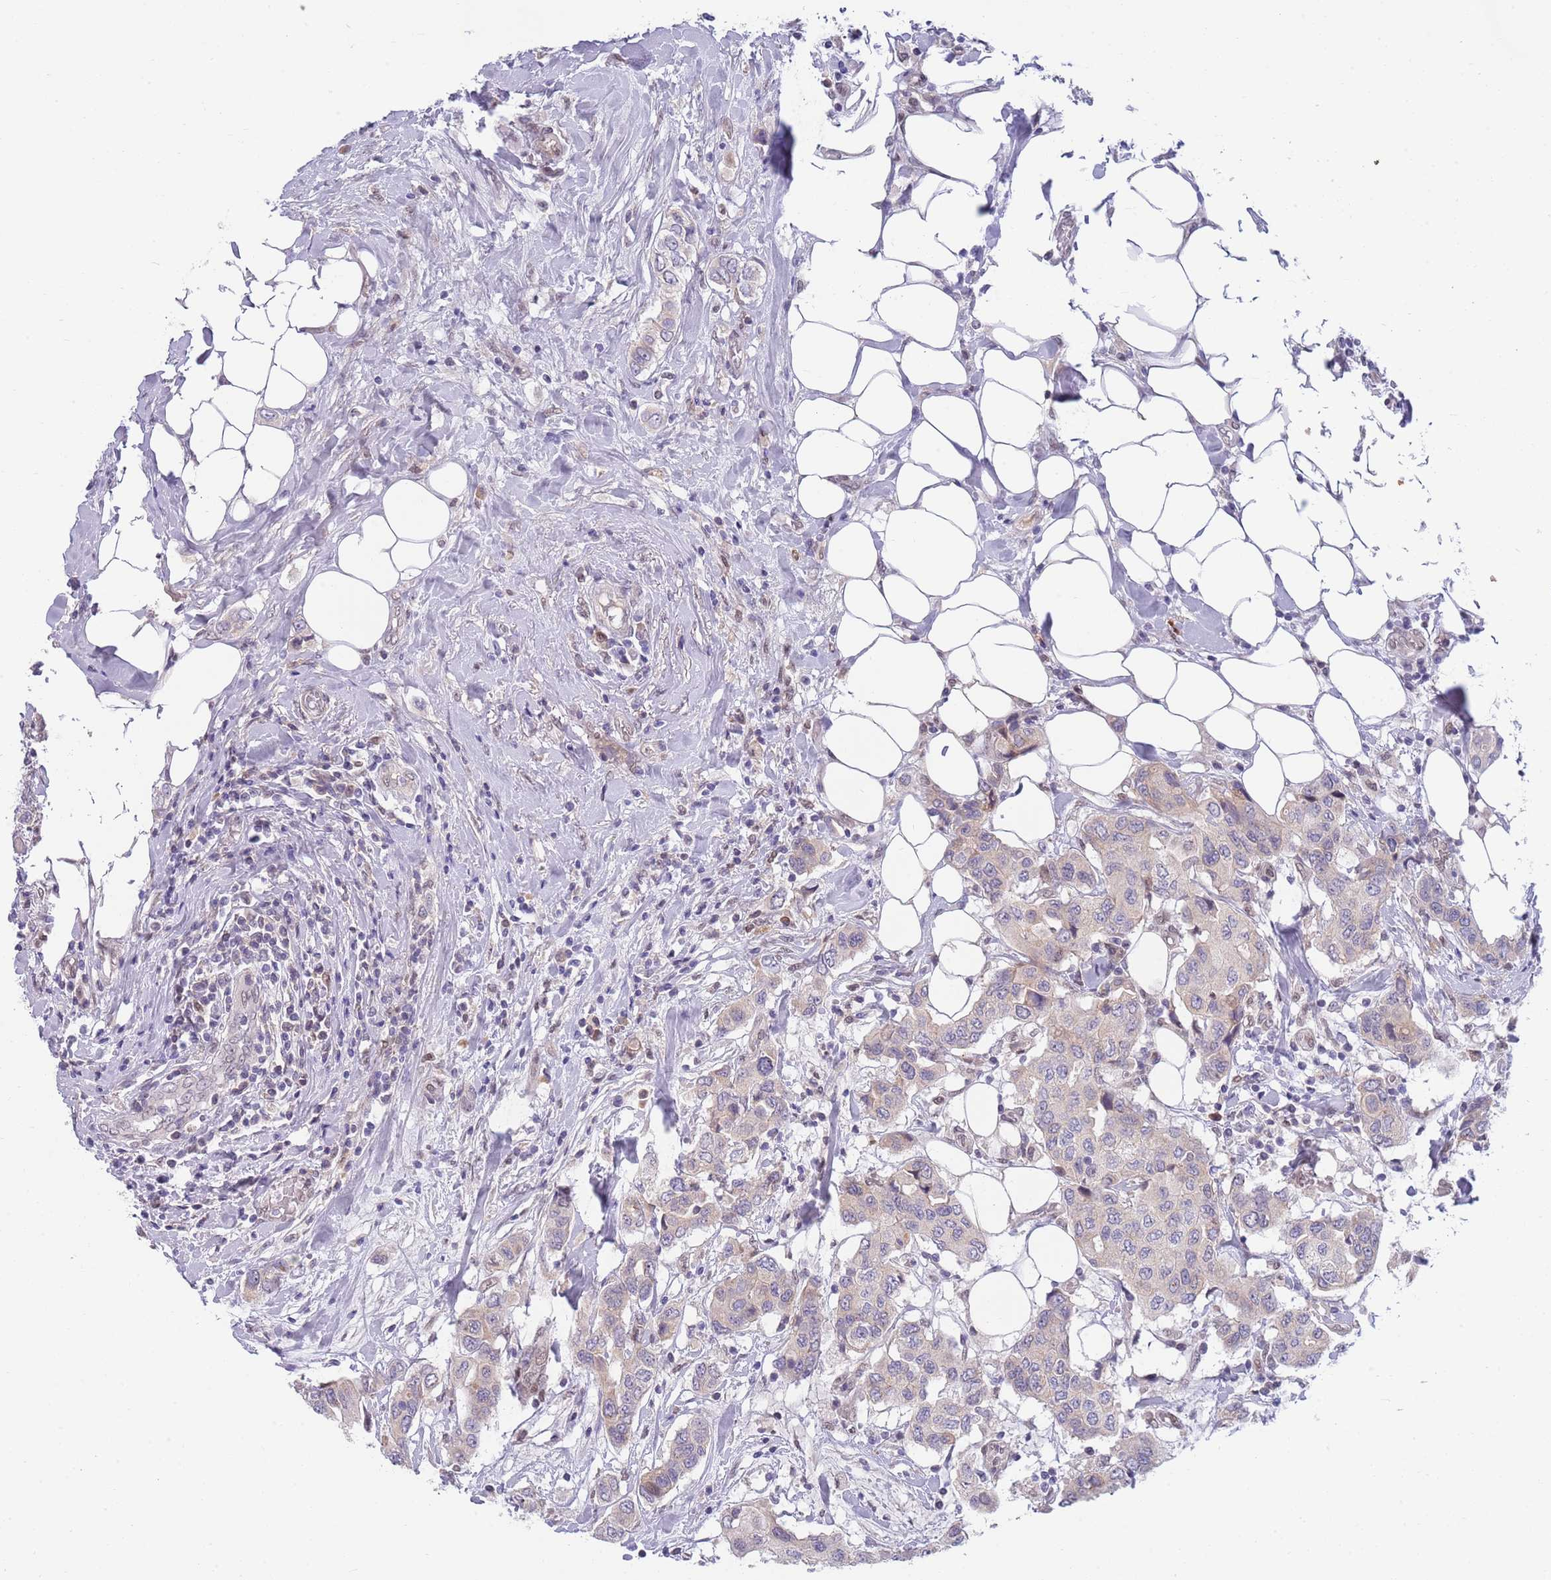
{"staining": {"intensity": "negative", "quantity": "none", "location": "none"}, "tissue": "breast cancer", "cell_type": "Tumor cells", "image_type": "cancer", "snomed": [{"axis": "morphology", "description": "Lobular carcinoma"}, {"axis": "topography", "description": "Breast"}], "caption": "This photomicrograph is of breast lobular carcinoma stained with immunohistochemistry to label a protein in brown with the nuclei are counter-stained blue. There is no positivity in tumor cells.", "gene": "NLRP6", "patient": {"sex": "female", "age": 51}}